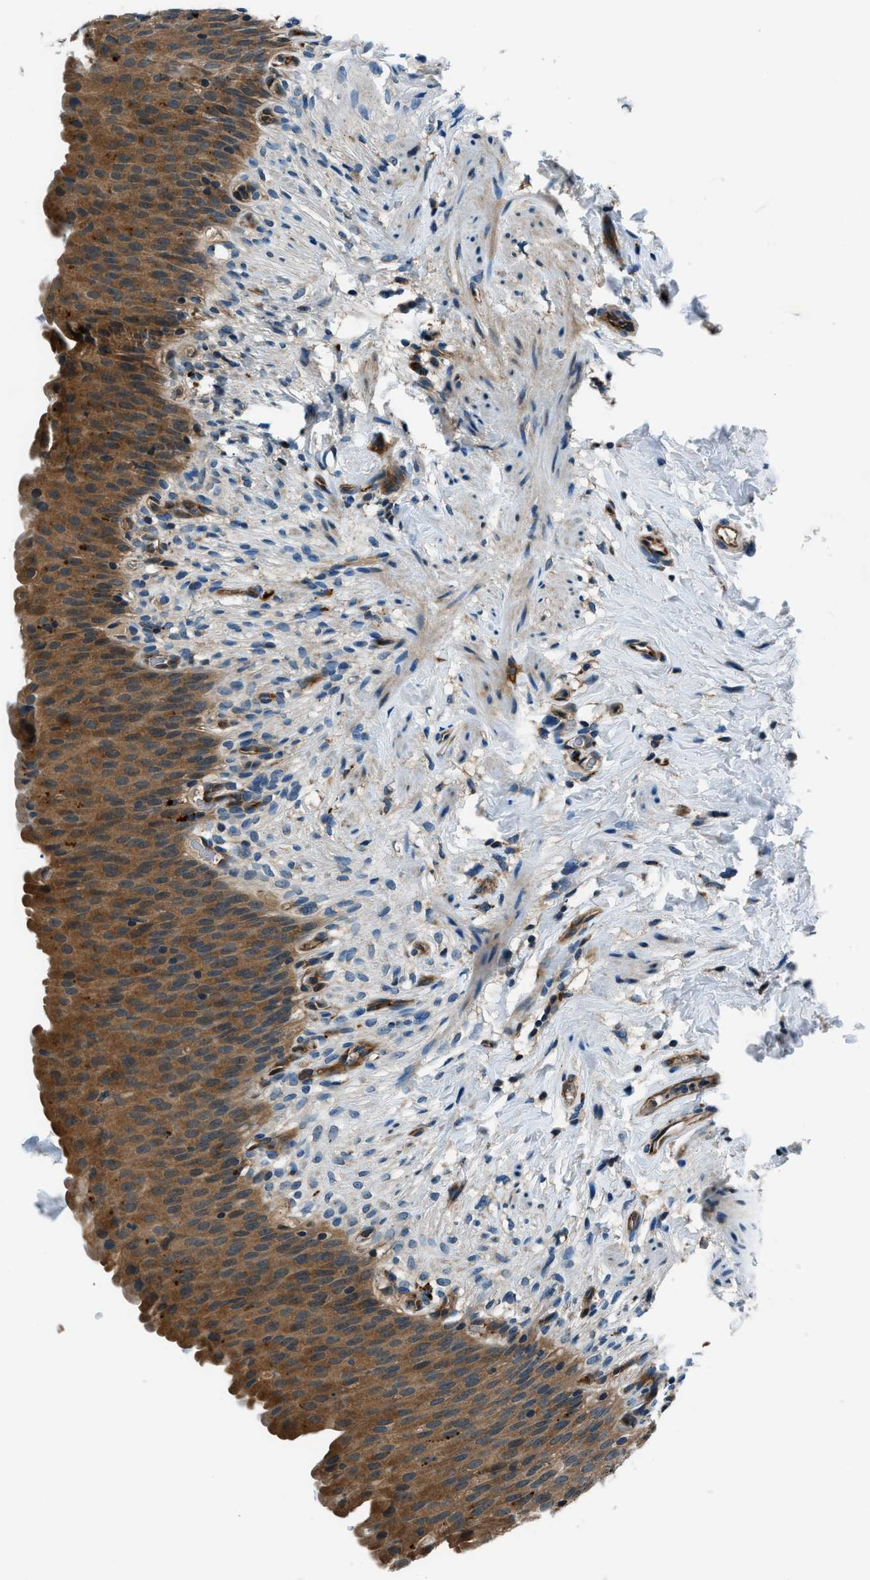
{"staining": {"intensity": "moderate", "quantity": ">75%", "location": "cytoplasmic/membranous"}, "tissue": "urinary bladder", "cell_type": "Urothelial cells", "image_type": "normal", "snomed": [{"axis": "morphology", "description": "Normal tissue, NOS"}, {"axis": "topography", "description": "Urinary bladder"}], "caption": "IHC staining of unremarkable urinary bladder, which shows medium levels of moderate cytoplasmic/membranous expression in approximately >75% of urothelial cells indicating moderate cytoplasmic/membranous protein staining. The staining was performed using DAB (3,3'-diaminobenzidine) (brown) for protein detection and nuclei were counterstained in hematoxylin (blue).", "gene": "SLC19A2", "patient": {"sex": "female", "age": 79}}